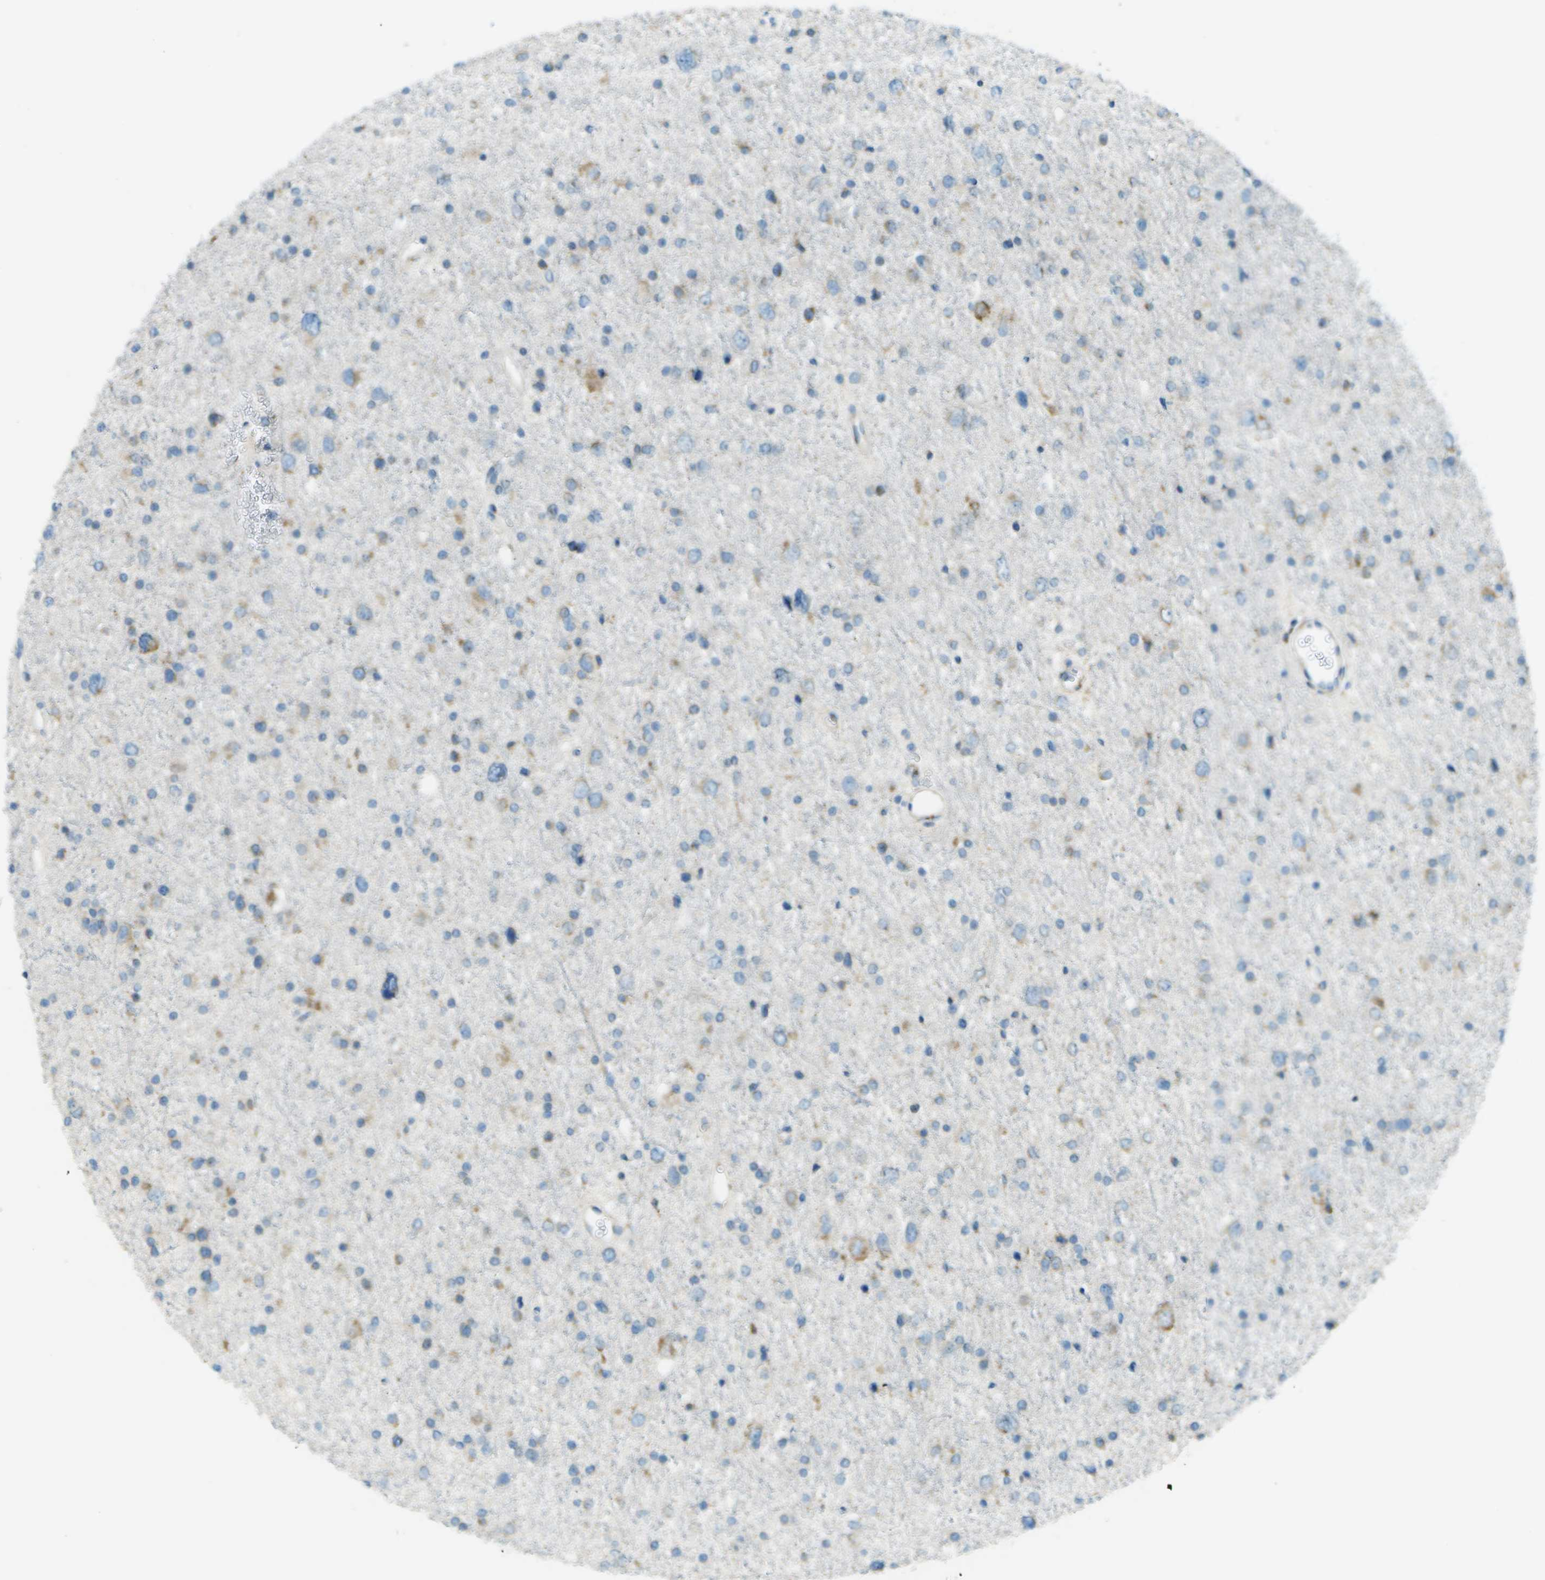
{"staining": {"intensity": "weak", "quantity": "<25%", "location": "cytoplasmic/membranous"}, "tissue": "glioma", "cell_type": "Tumor cells", "image_type": "cancer", "snomed": [{"axis": "morphology", "description": "Glioma, malignant, Low grade"}, {"axis": "topography", "description": "Brain"}], "caption": "Tumor cells are negative for protein expression in human malignant low-grade glioma.", "gene": "KCTD3", "patient": {"sex": "female", "age": 37}}